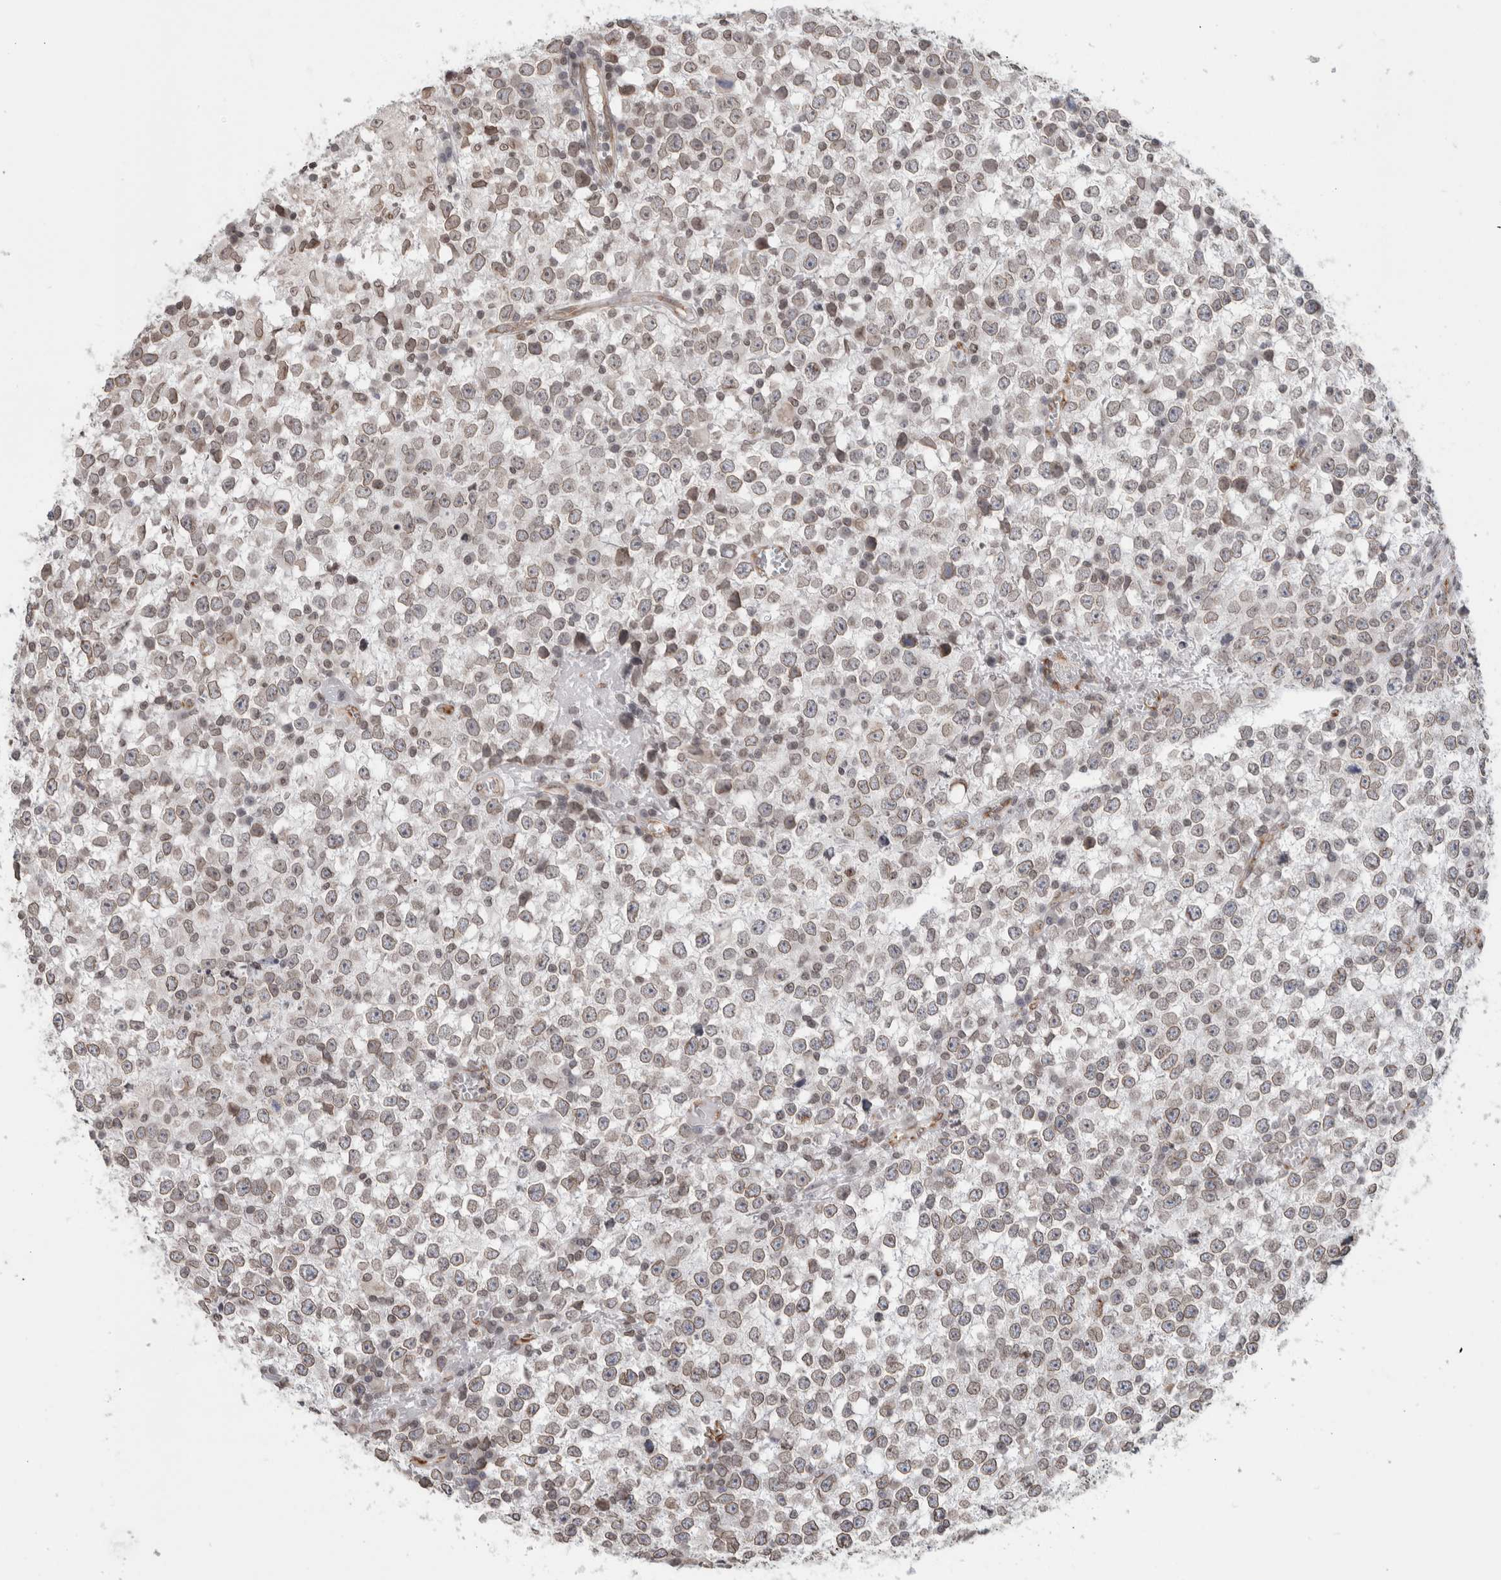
{"staining": {"intensity": "weak", "quantity": ">75%", "location": "cytoplasmic/membranous,nuclear"}, "tissue": "testis cancer", "cell_type": "Tumor cells", "image_type": "cancer", "snomed": [{"axis": "morphology", "description": "Seminoma, NOS"}, {"axis": "topography", "description": "Testis"}], "caption": "A brown stain shows weak cytoplasmic/membranous and nuclear staining of a protein in testis cancer tumor cells.", "gene": "RBMX2", "patient": {"sex": "male", "age": 65}}